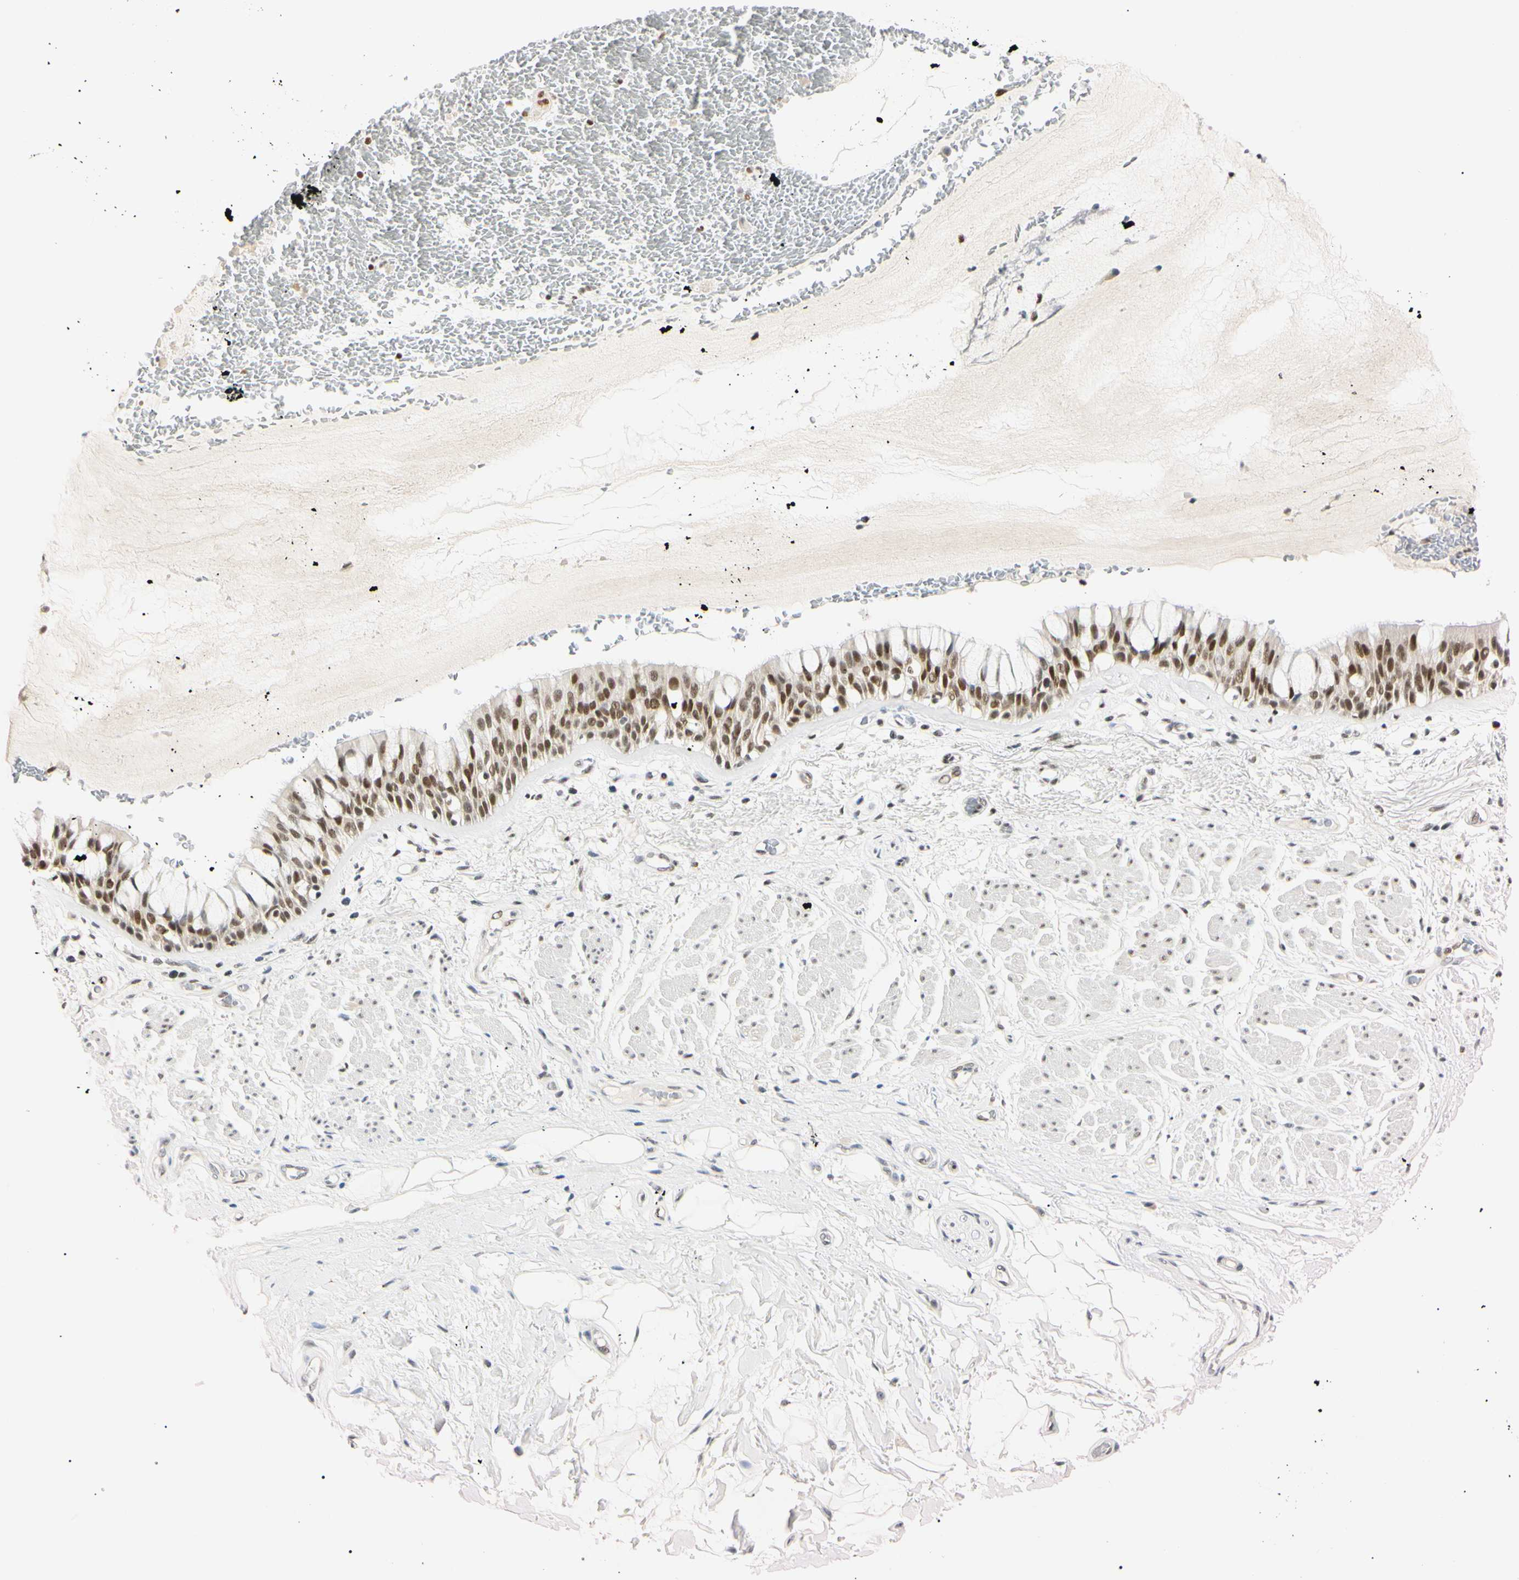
{"staining": {"intensity": "moderate", "quantity": ">75%", "location": "nuclear"}, "tissue": "bronchus", "cell_type": "Respiratory epithelial cells", "image_type": "normal", "snomed": [{"axis": "morphology", "description": "Normal tissue, NOS"}, {"axis": "topography", "description": "Bronchus"}], "caption": "Human bronchus stained for a protein (brown) demonstrates moderate nuclear positive expression in approximately >75% of respiratory epithelial cells.", "gene": "ZNF134", "patient": {"sex": "male", "age": 66}}